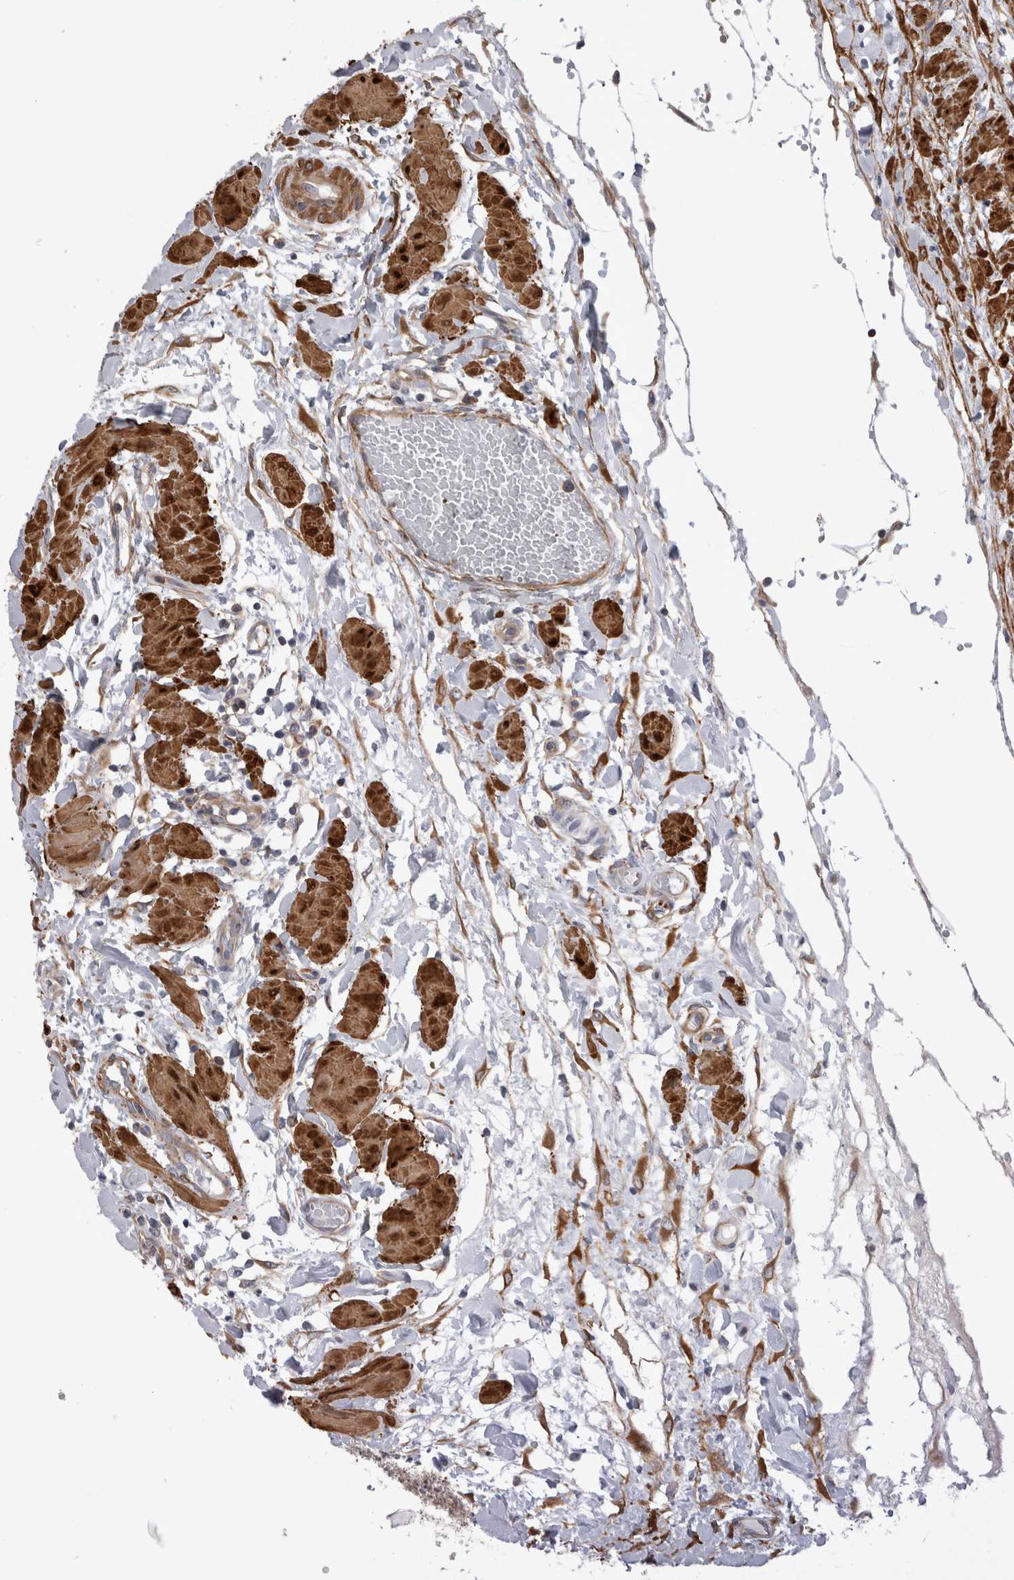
{"staining": {"intensity": "moderate", "quantity": ">75%", "location": "cytoplasmic/membranous"}, "tissue": "fallopian tube", "cell_type": "Glandular cells", "image_type": "normal", "snomed": [{"axis": "morphology", "description": "Normal tissue, NOS"}, {"axis": "topography", "description": "Fallopian tube"}, {"axis": "topography", "description": "Placenta"}], "caption": "High-power microscopy captured an IHC image of unremarkable fallopian tube, revealing moderate cytoplasmic/membranous positivity in about >75% of glandular cells.", "gene": "EPRS1", "patient": {"sex": "female", "age": 32}}